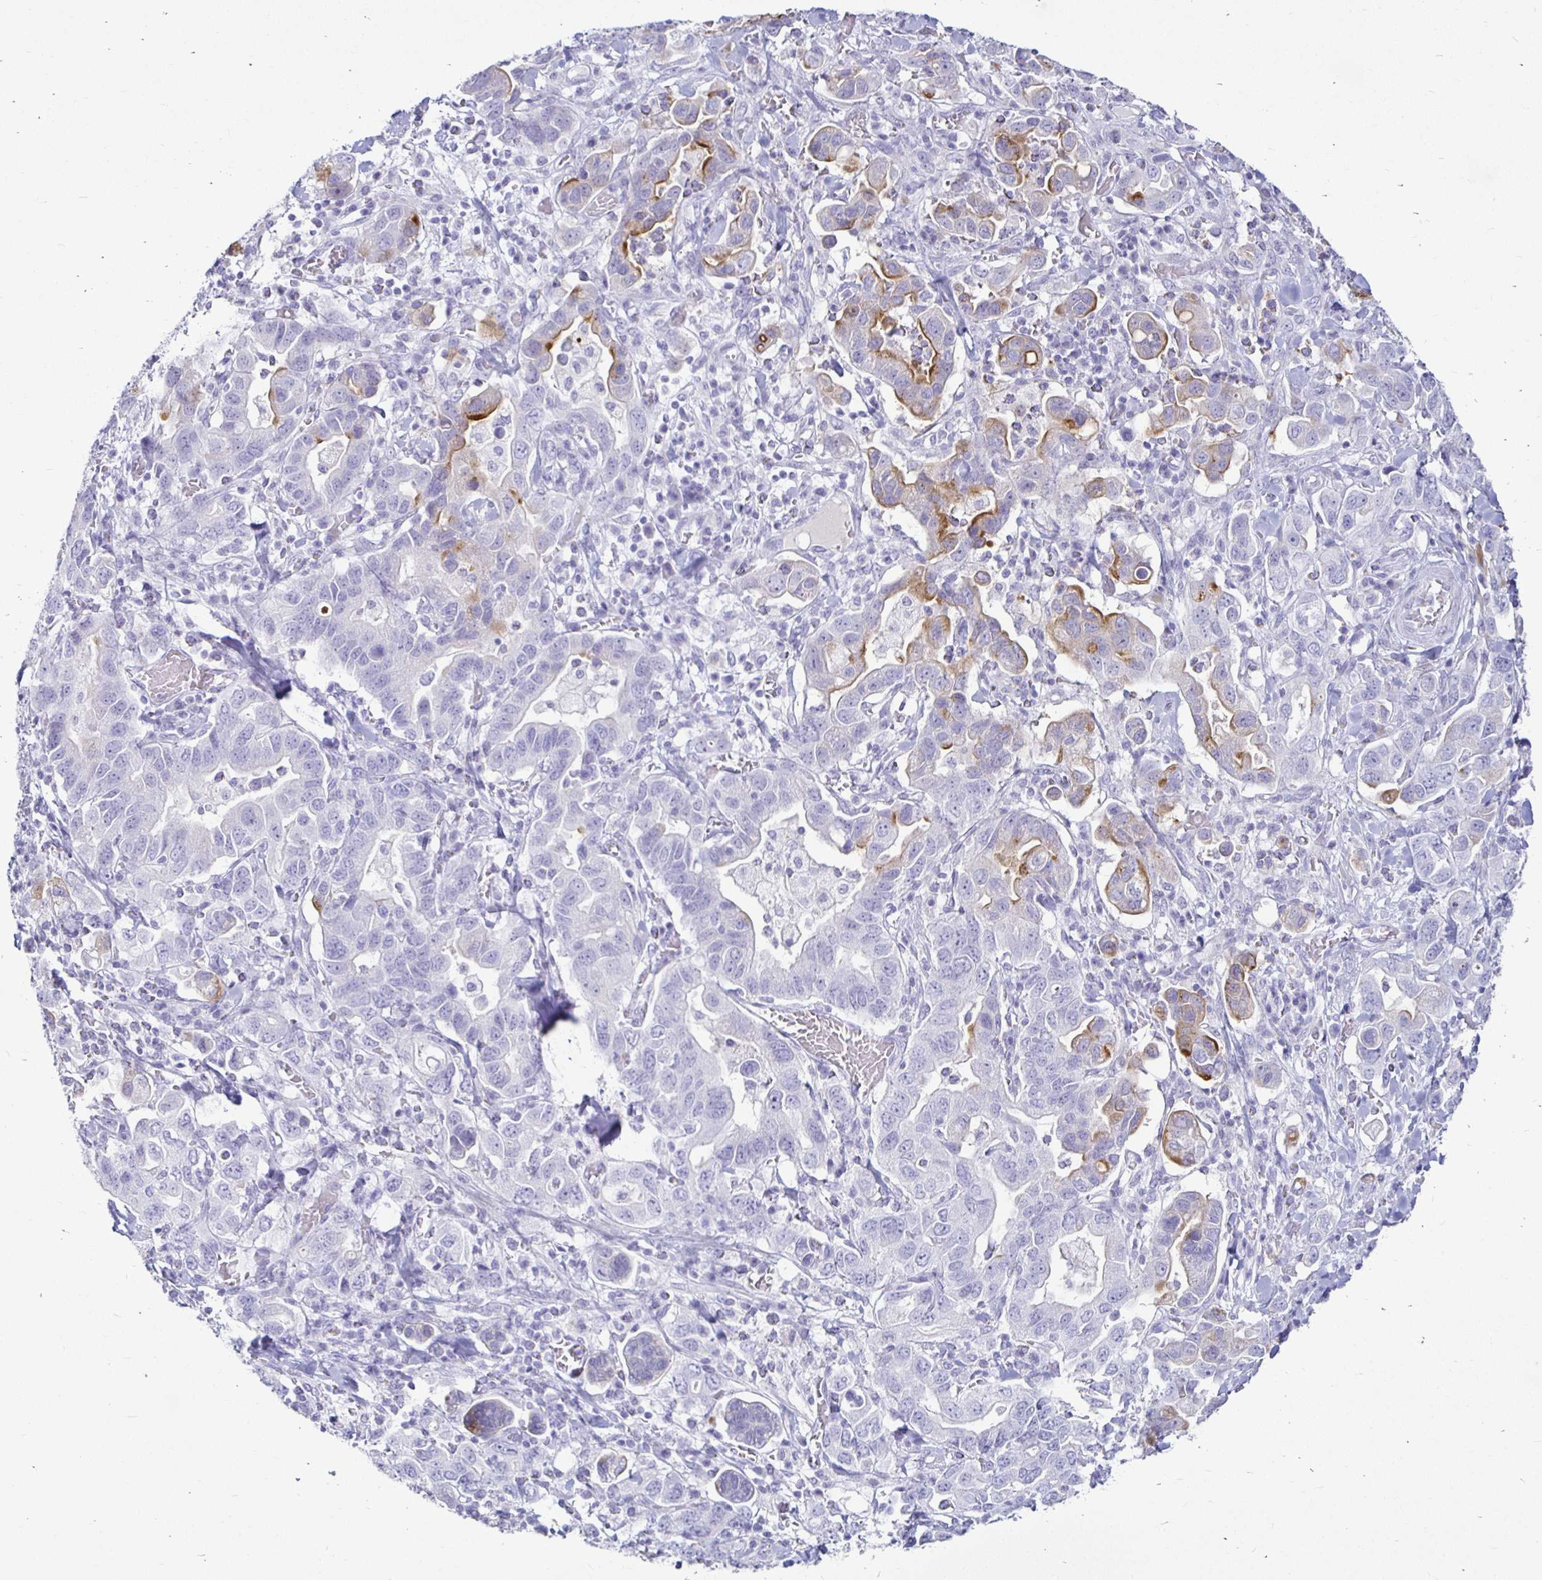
{"staining": {"intensity": "moderate", "quantity": "<25%", "location": "cytoplasmic/membranous"}, "tissue": "stomach cancer", "cell_type": "Tumor cells", "image_type": "cancer", "snomed": [{"axis": "morphology", "description": "Adenocarcinoma, NOS"}, {"axis": "topography", "description": "Stomach, upper"}, {"axis": "topography", "description": "Stomach"}], "caption": "Stomach cancer stained with a brown dye exhibits moderate cytoplasmic/membranous positive expression in approximately <25% of tumor cells.", "gene": "TIMP1", "patient": {"sex": "male", "age": 62}}